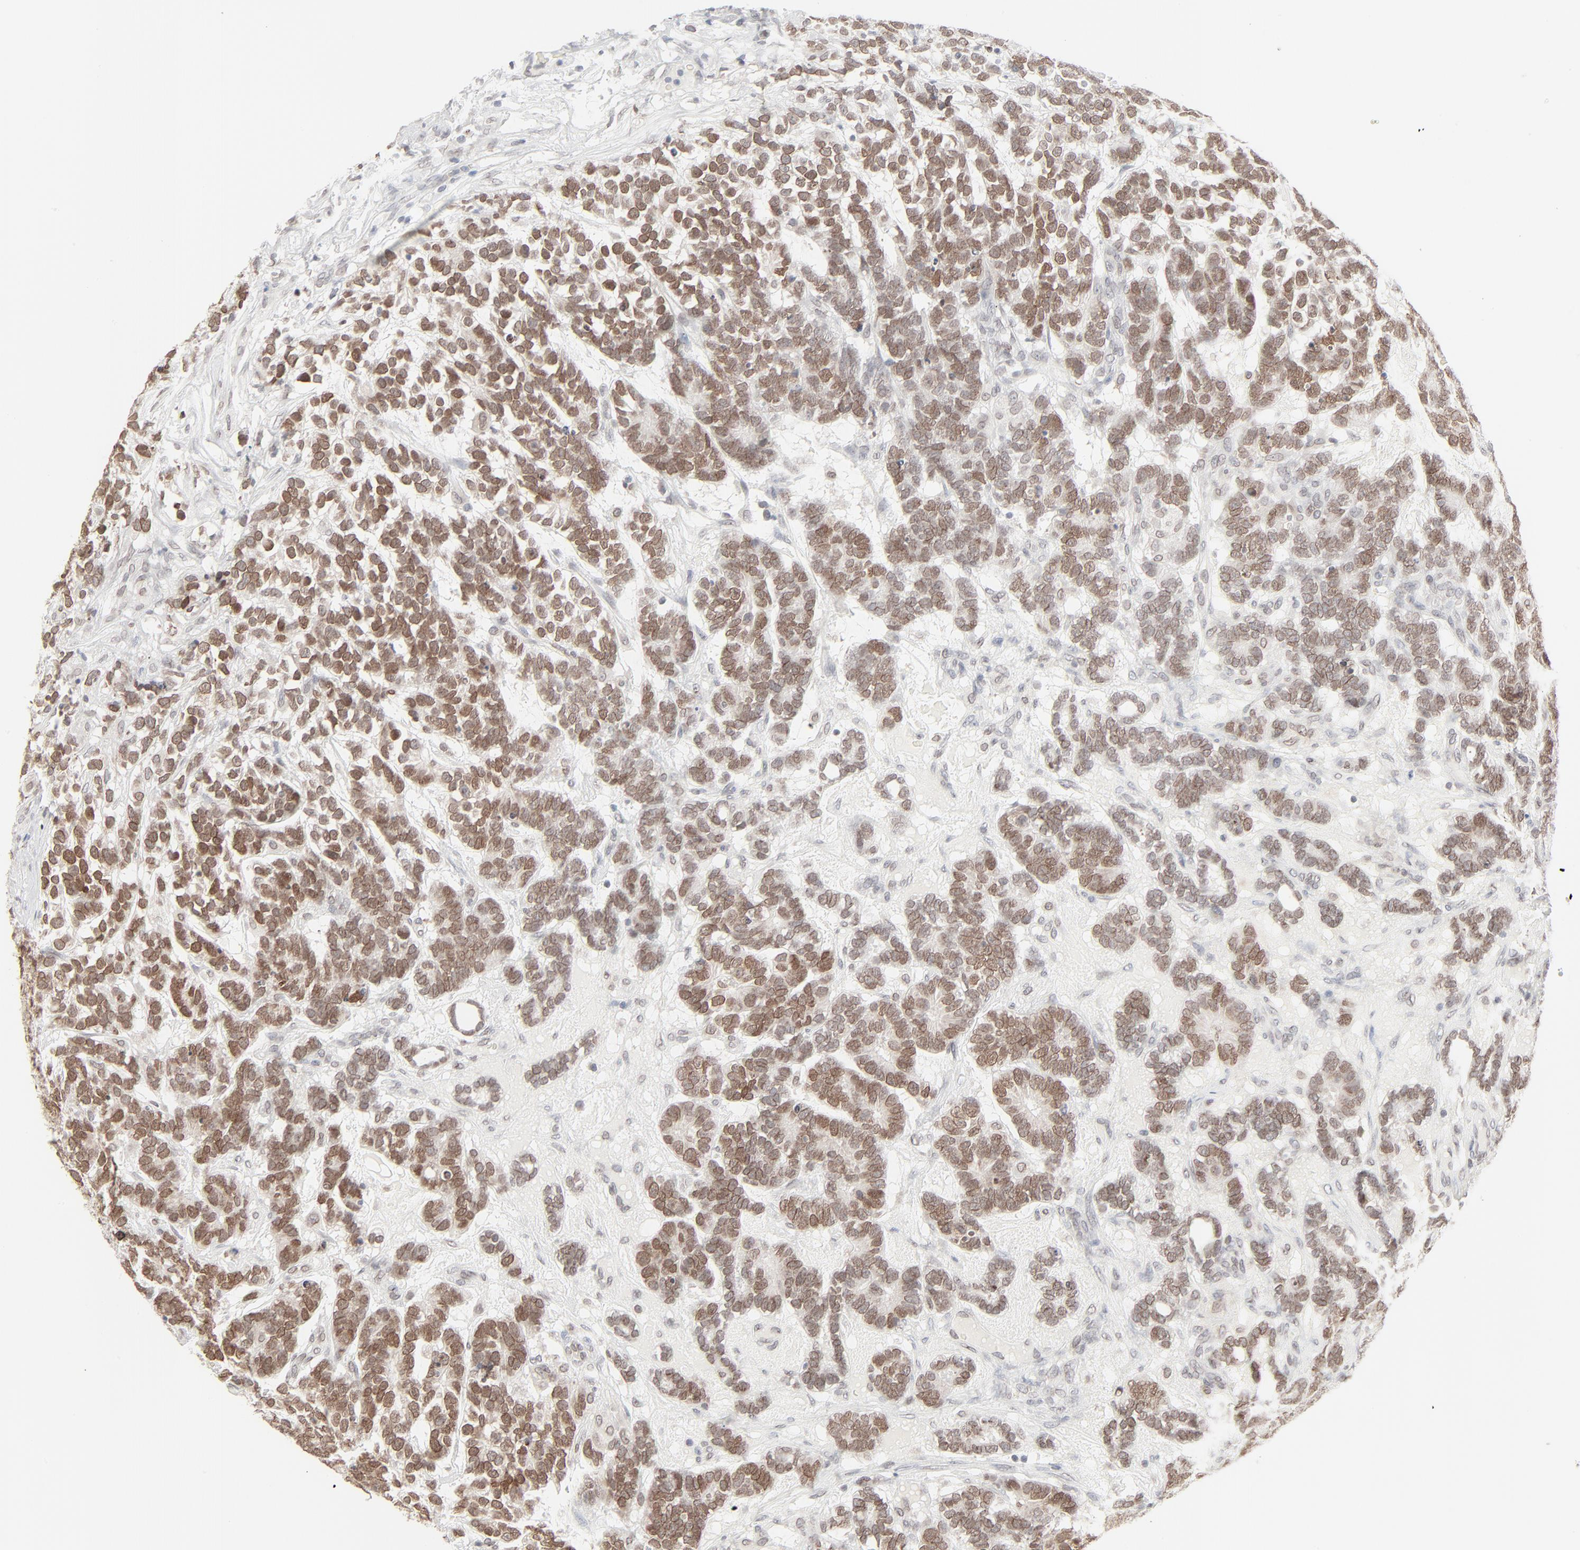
{"staining": {"intensity": "moderate", "quantity": ">75%", "location": "cytoplasmic/membranous,nuclear"}, "tissue": "testis cancer", "cell_type": "Tumor cells", "image_type": "cancer", "snomed": [{"axis": "morphology", "description": "Carcinoma, Embryonal, NOS"}, {"axis": "topography", "description": "Testis"}], "caption": "An image of human testis cancer stained for a protein exhibits moderate cytoplasmic/membranous and nuclear brown staining in tumor cells. (Brightfield microscopy of DAB IHC at high magnification).", "gene": "MAD1L1", "patient": {"sex": "male", "age": 26}}